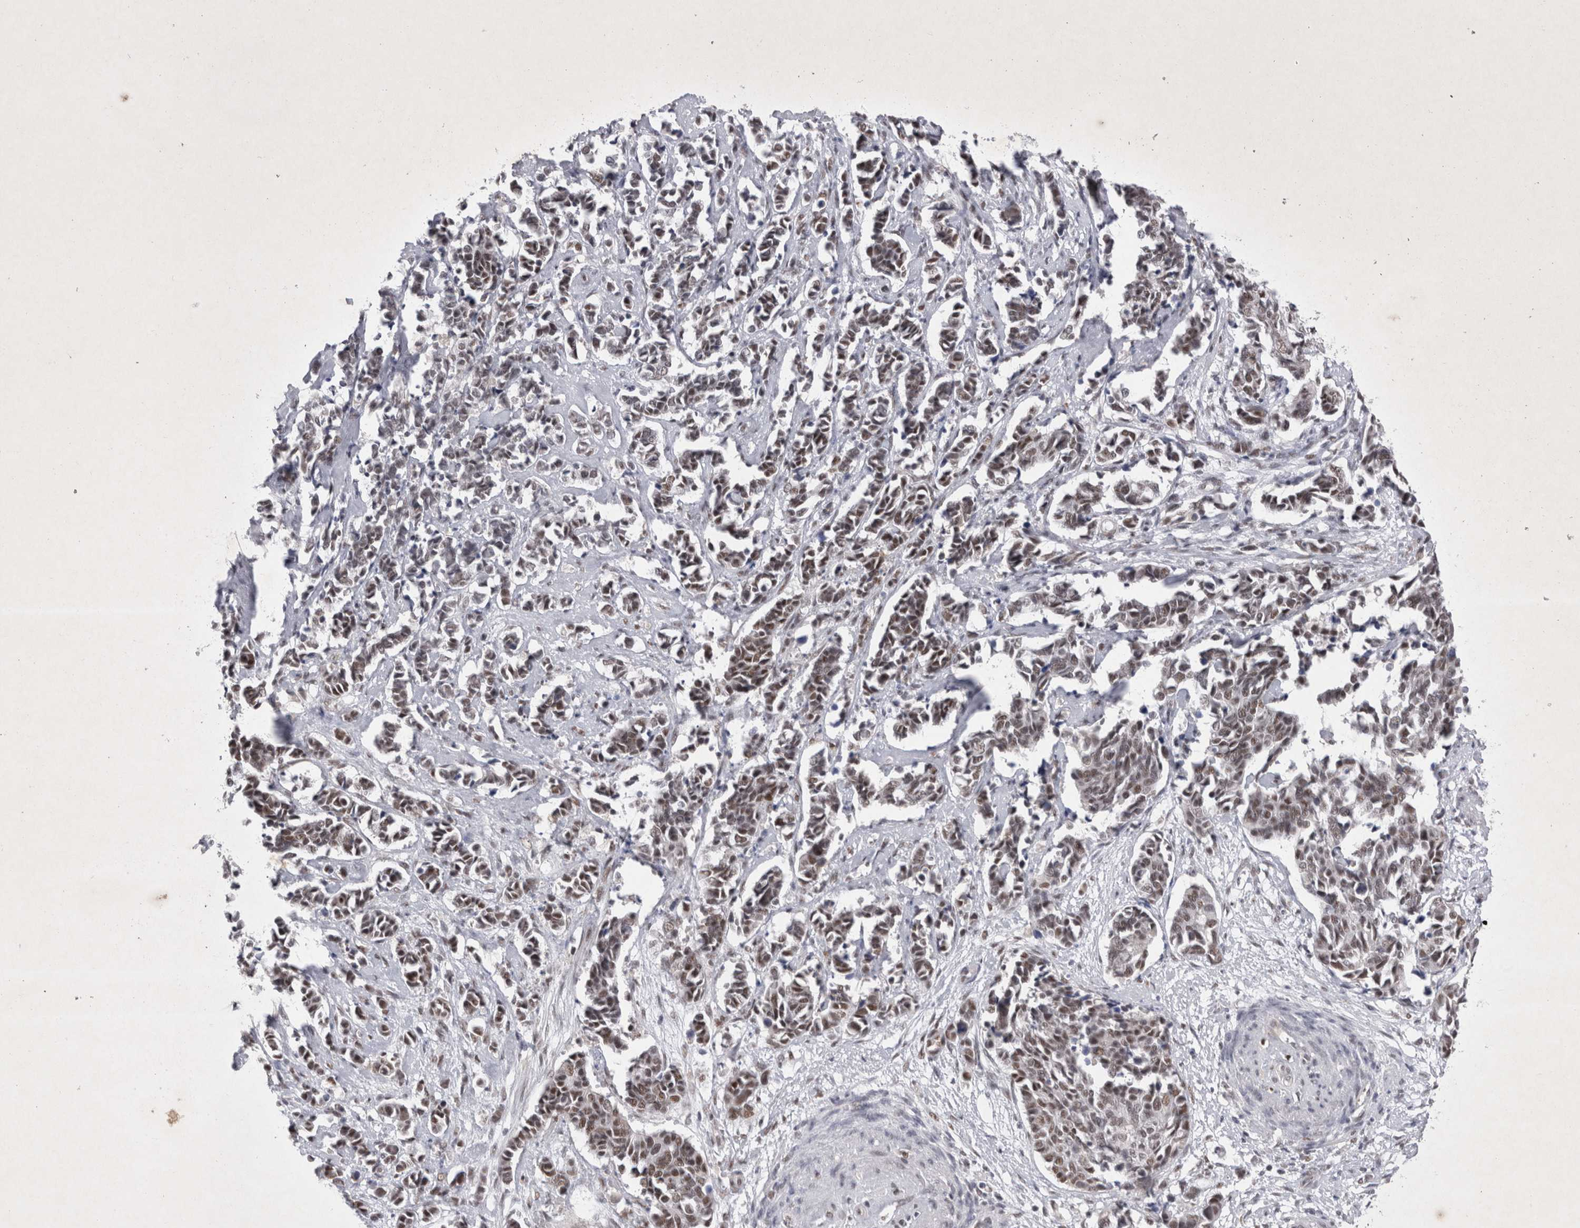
{"staining": {"intensity": "moderate", "quantity": ">75%", "location": "nuclear"}, "tissue": "cervical cancer", "cell_type": "Tumor cells", "image_type": "cancer", "snomed": [{"axis": "morphology", "description": "Normal tissue, NOS"}, {"axis": "morphology", "description": "Squamous cell carcinoma, NOS"}, {"axis": "topography", "description": "Cervix"}], "caption": "DAB immunohistochemical staining of human squamous cell carcinoma (cervical) demonstrates moderate nuclear protein positivity in about >75% of tumor cells.", "gene": "RBM6", "patient": {"sex": "female", "age": 35}}